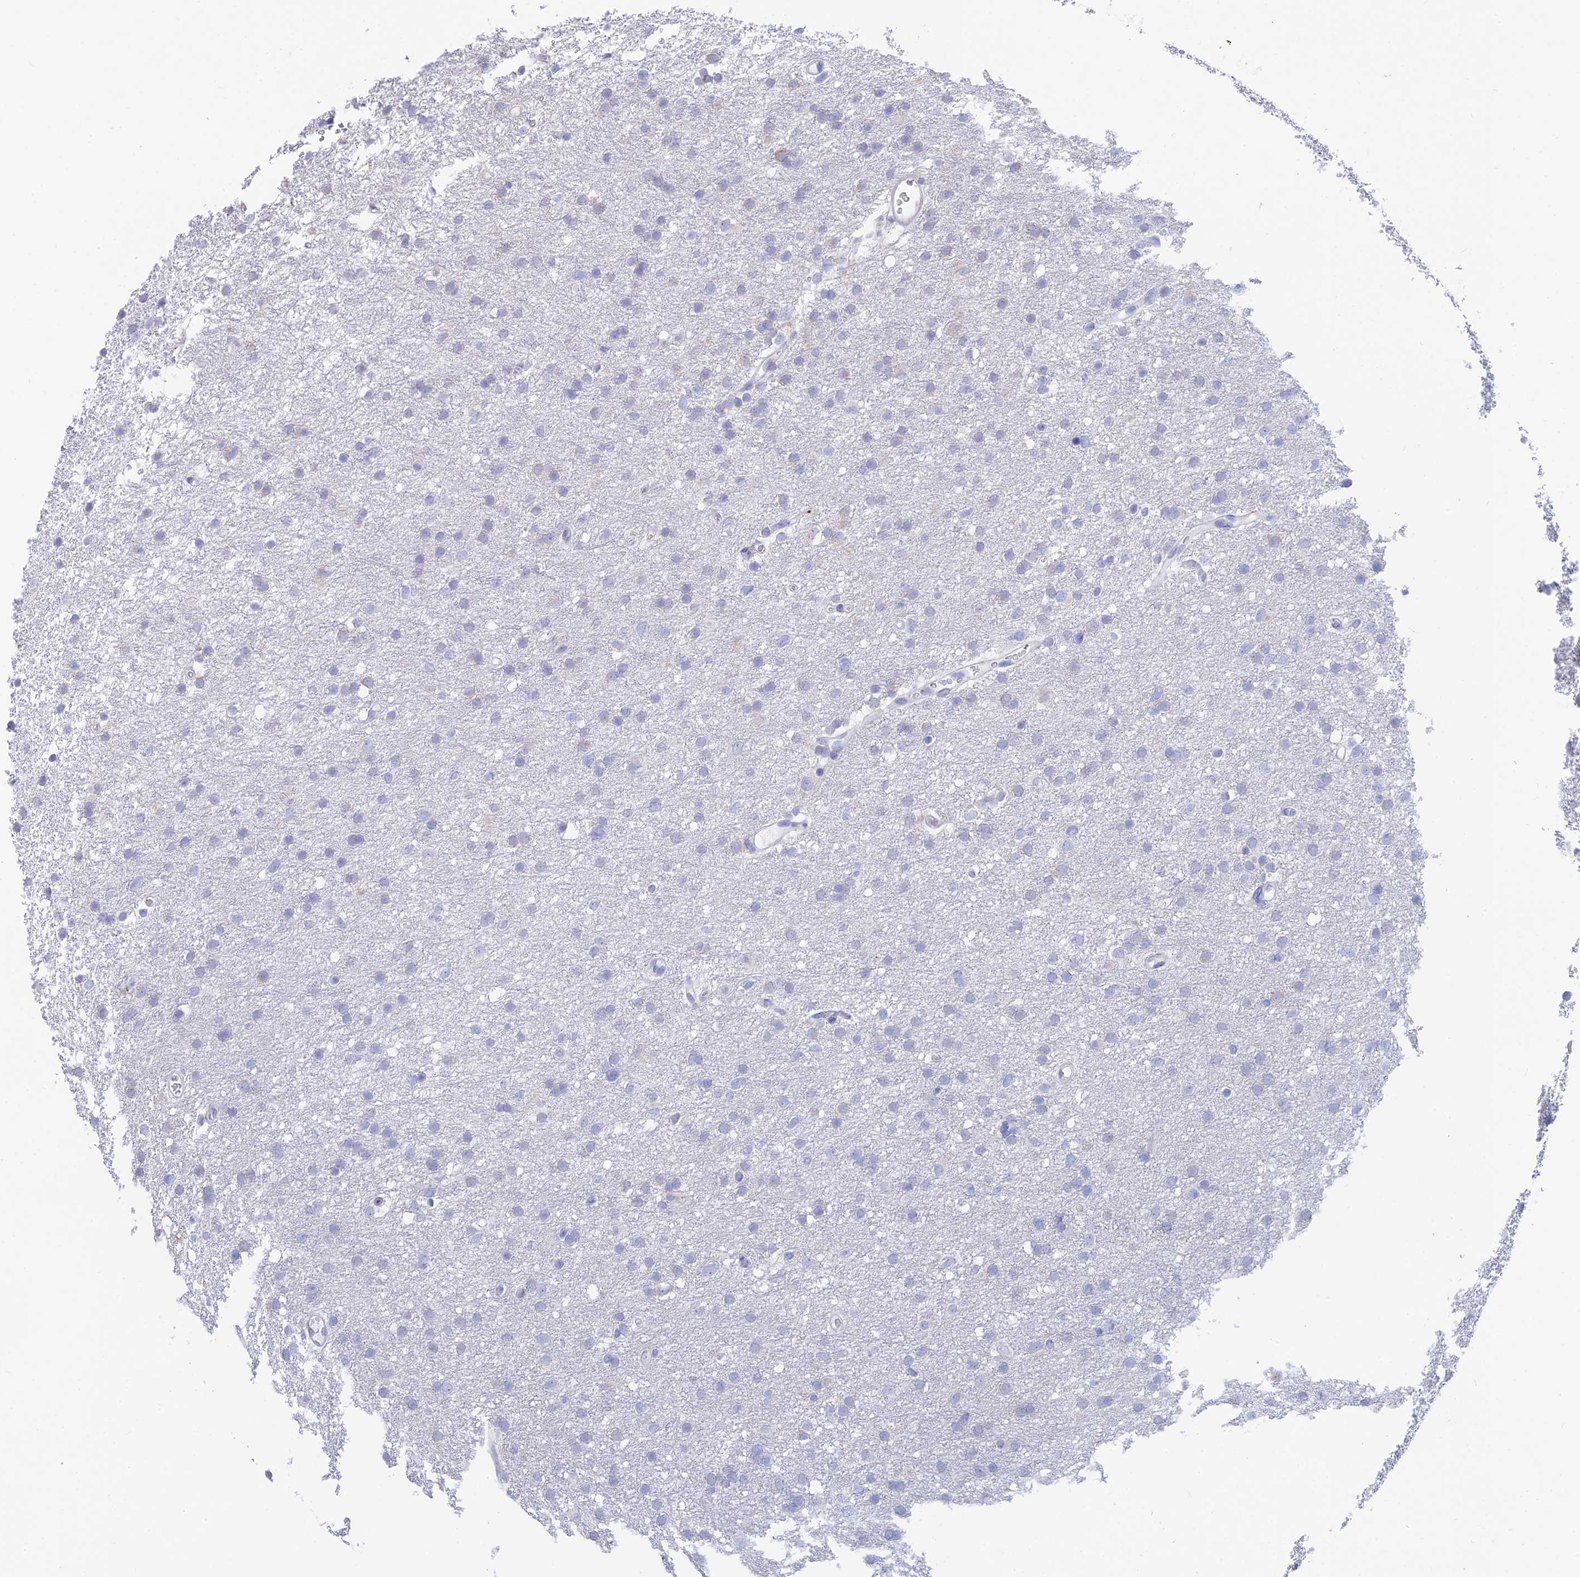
{"staining": {"intensity": "negative", "quantity": "none", "location": "none"}, "tissue": "glioma", "cell_type": "Tumor cells", "image_type": "cancer", "snomed": [{"axis": "morphology", "description": "Glioma, malignant, High grade"}, {"axis": "topography", "description": "Cerebral cortex"}], "caption": "IHC of glioma displays no staining in tumor cells.", "gene": "WDR35", "patient": {"sex": "female", "age": 36}}